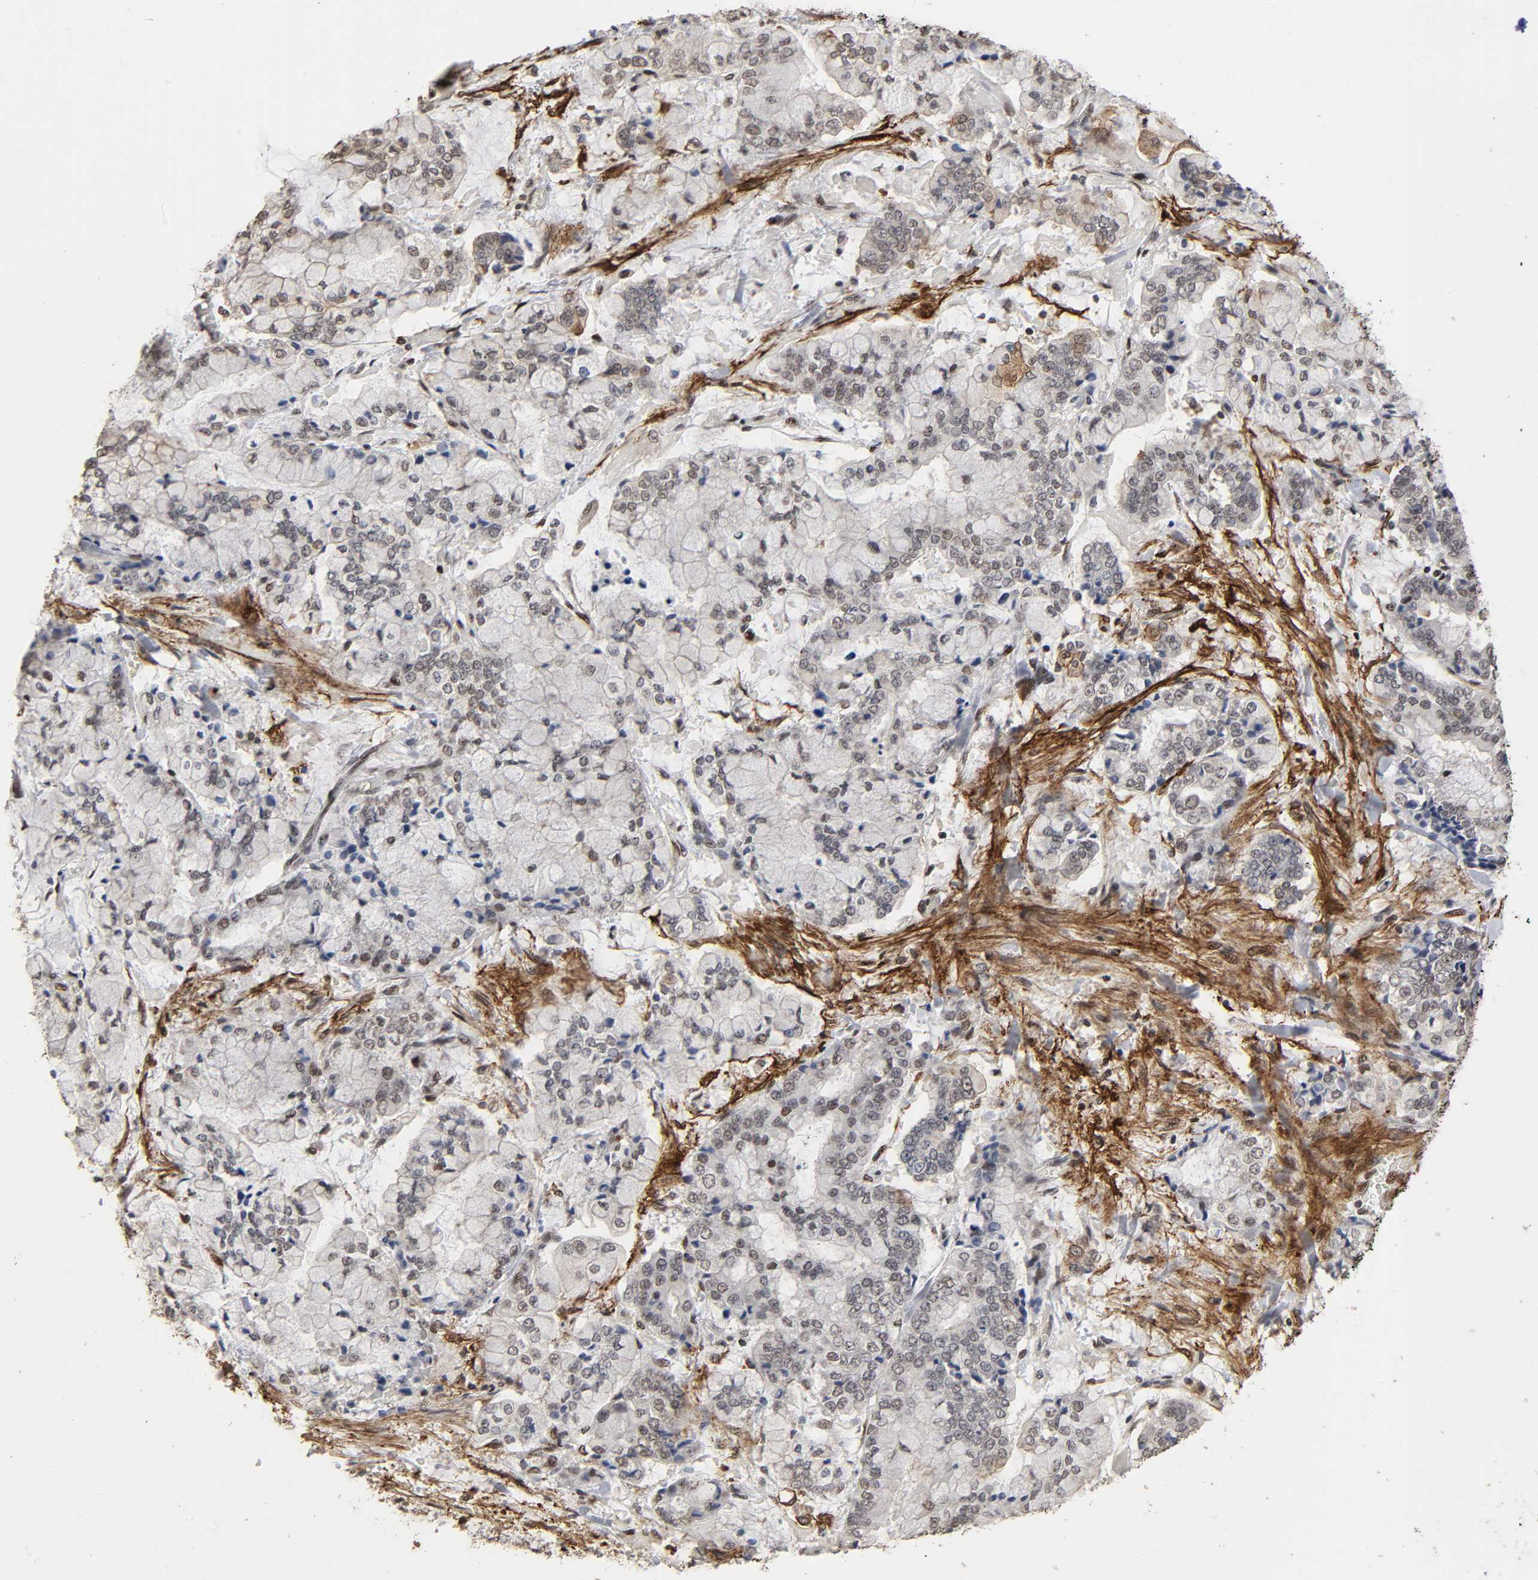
{"staining": {"intensity": "weak", "quantity": "25%-75%", "location": "cytoplasmic/membranous,nuclear"}, "tissue": "stomach cancer", "cell_type": "Tumor cells", "image_type": "cancer", "snomed": [{"axis": "morphology", "description": "Normal tissue, NOS"}, {"axis": "morphology", "description": "Adenocarcinoma, NOS"}, {"axis": "topography", "description": "Stomach, upper"}, {"axis": "topography", "description": "Stomach"}], "caption": "Protein staining of stomach cancer tissue displays weak cytoplasmic/membranous and nuclear expression in approximately 25%-75% of tumor cells. Immunohistochemistry (ihc) stains the protein of interest in brown and the nuclei are stained blue.", "gene": "AHNAK2", "patient": {"sex": "male", "age": 76}}